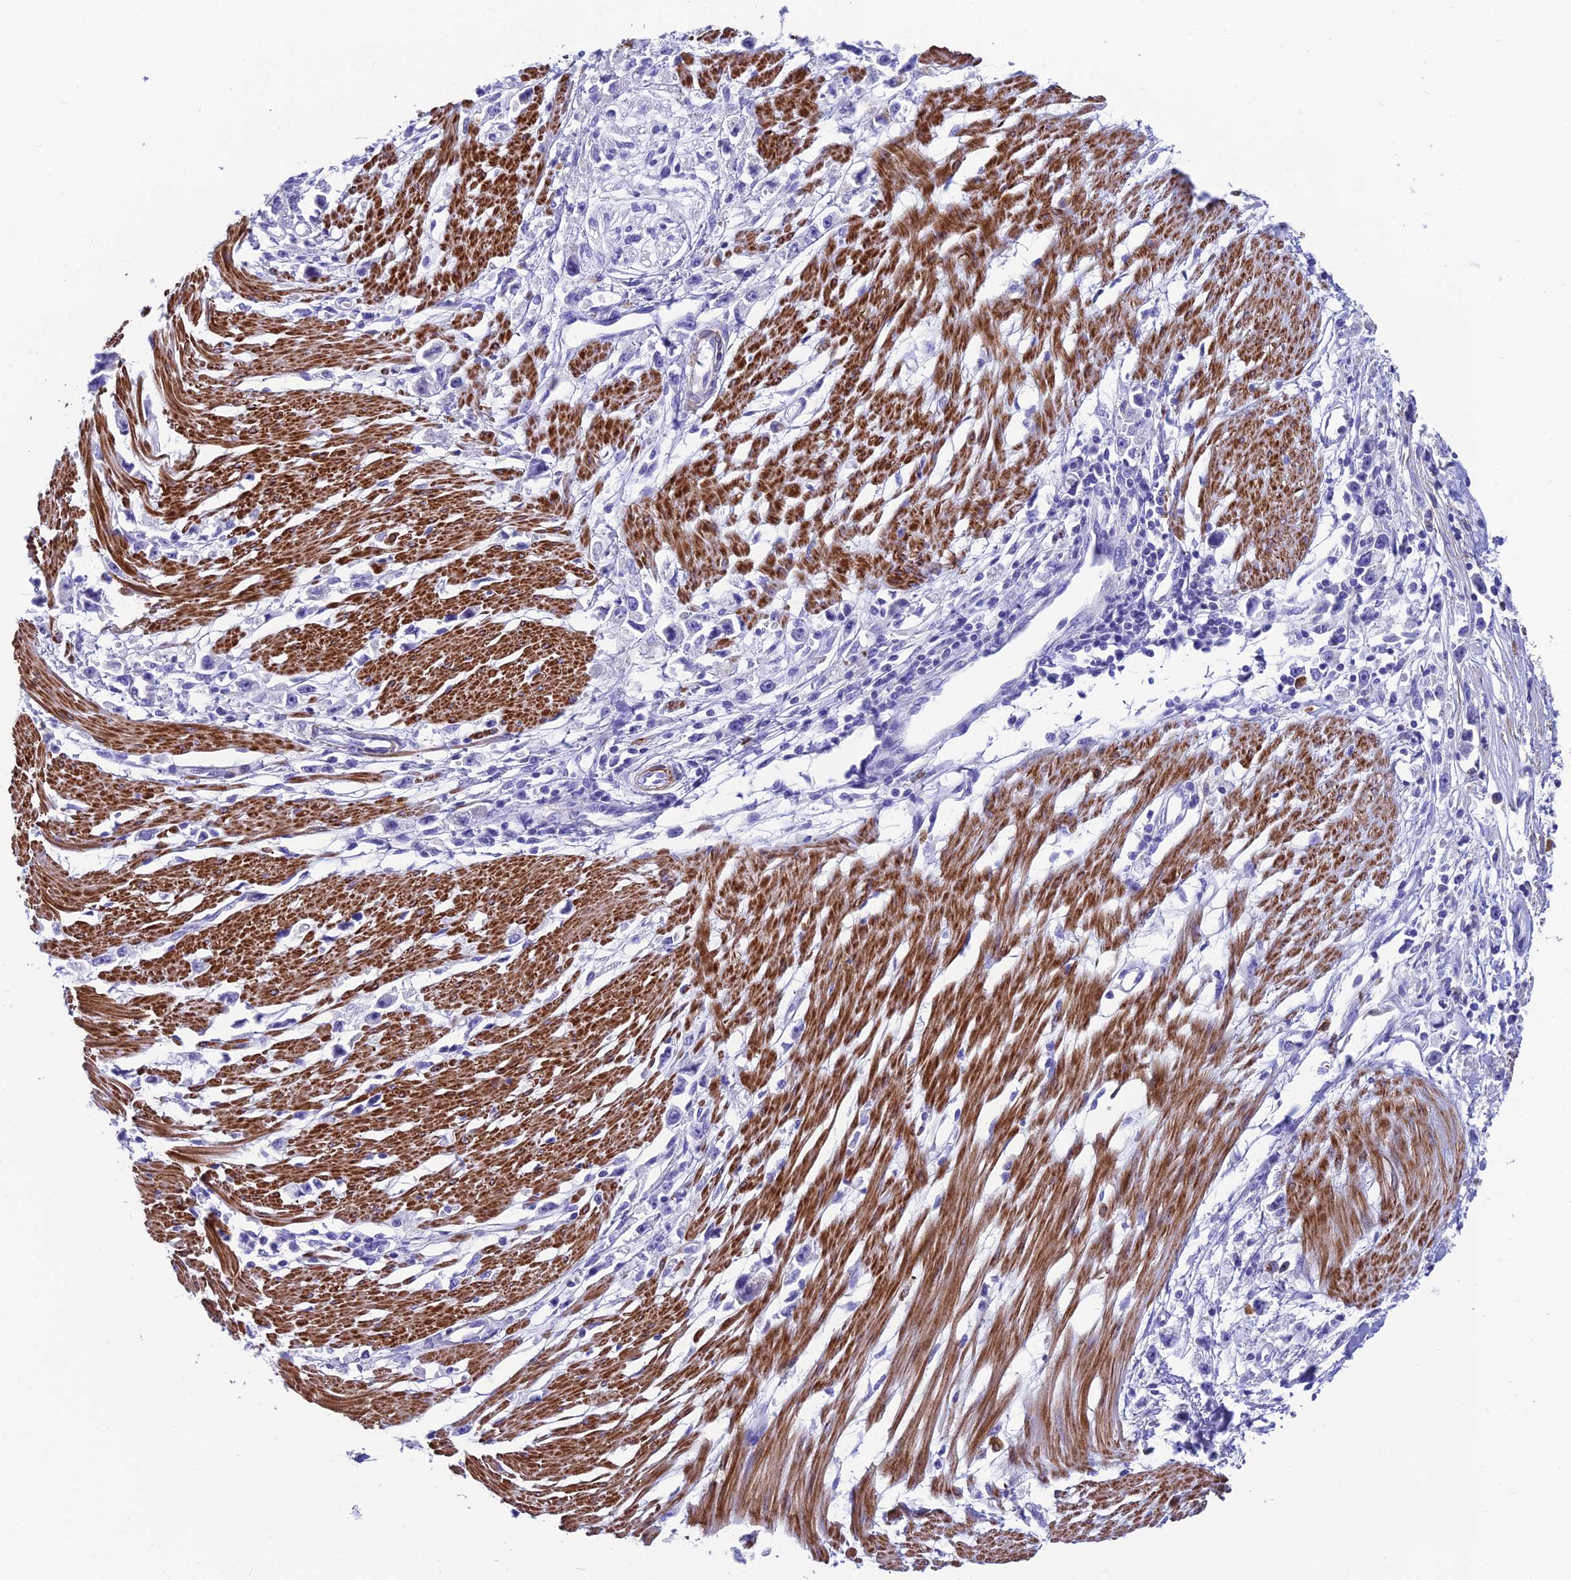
{"staining": {"intensity": "negative", "quantity": "none", "location": "none"}, "tissue": "stomach cancer", "cell_type": "Tumor cells", "image_type": "cancer", "snomed": [{"axis": "morphology", "description": "Adenocarcinoma, NOS"}, {"axis": "topography", "description": "Stomach"}], "caption": "There is no significant staining in tumor cells of stomach adenocarcinoma.", "gene": "GNG11", "patient": {"sex": "female", "age": 59}}